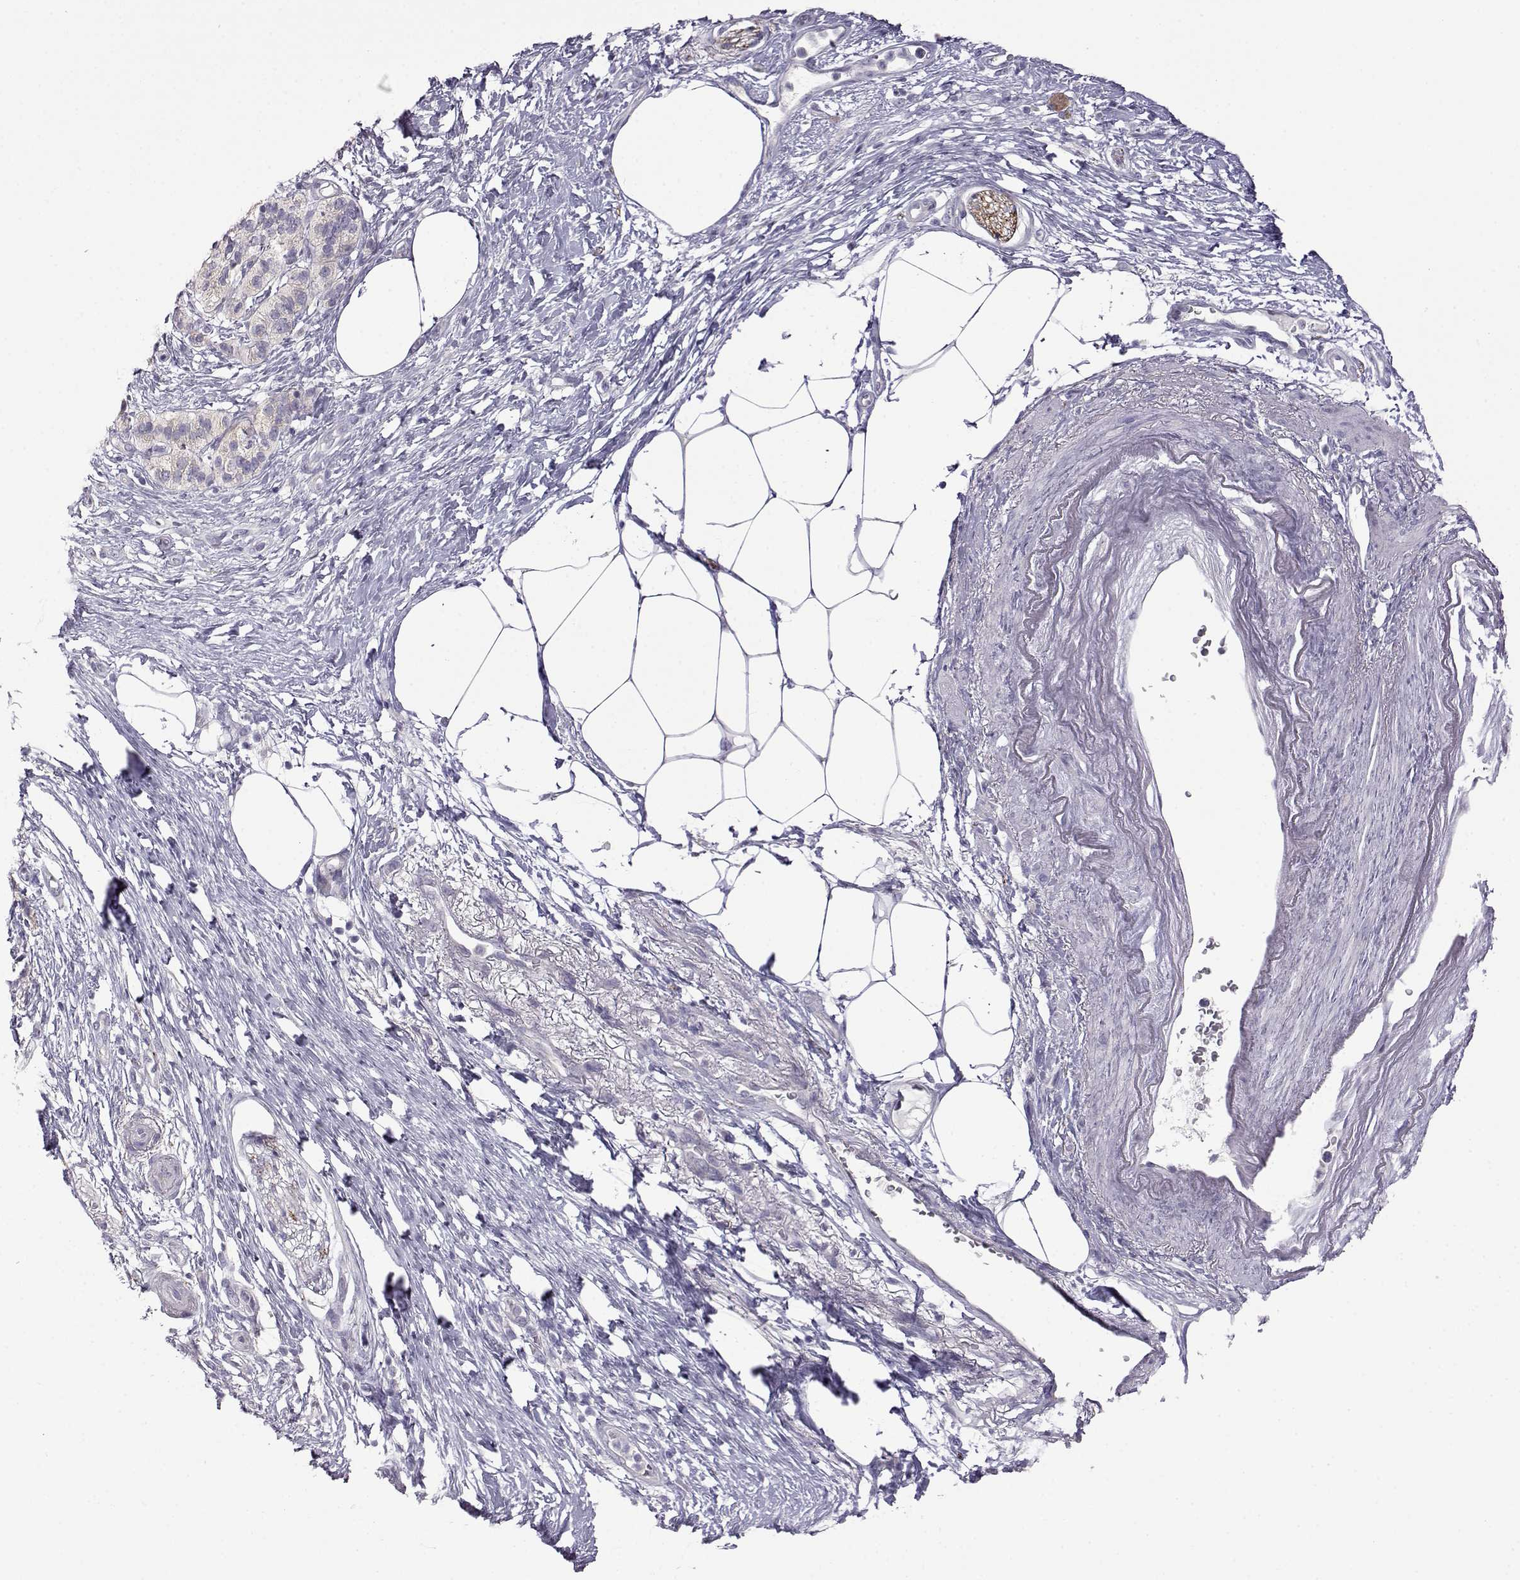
{"staining": {"intensity": "negative", "quantity": "none", "location": "none"}, "tissue": "pancreatic cancer", "cell_type": "Tumor cells", "image_type": "cancer", "snomed": [{"axis": "morphology", "description": "Adenocarcinoma, NOS"}, {"axis": "topography", "description": "Pancreas"}], "caption": "A high-resolution histopathology image shows immunohistochemistry (IHC) staining of pancreatic adenocarcinoma, which exhibits no significant positivity in tumor cells.", "gene": "VGF", "patient": {"sex": "female", "age": 72}}